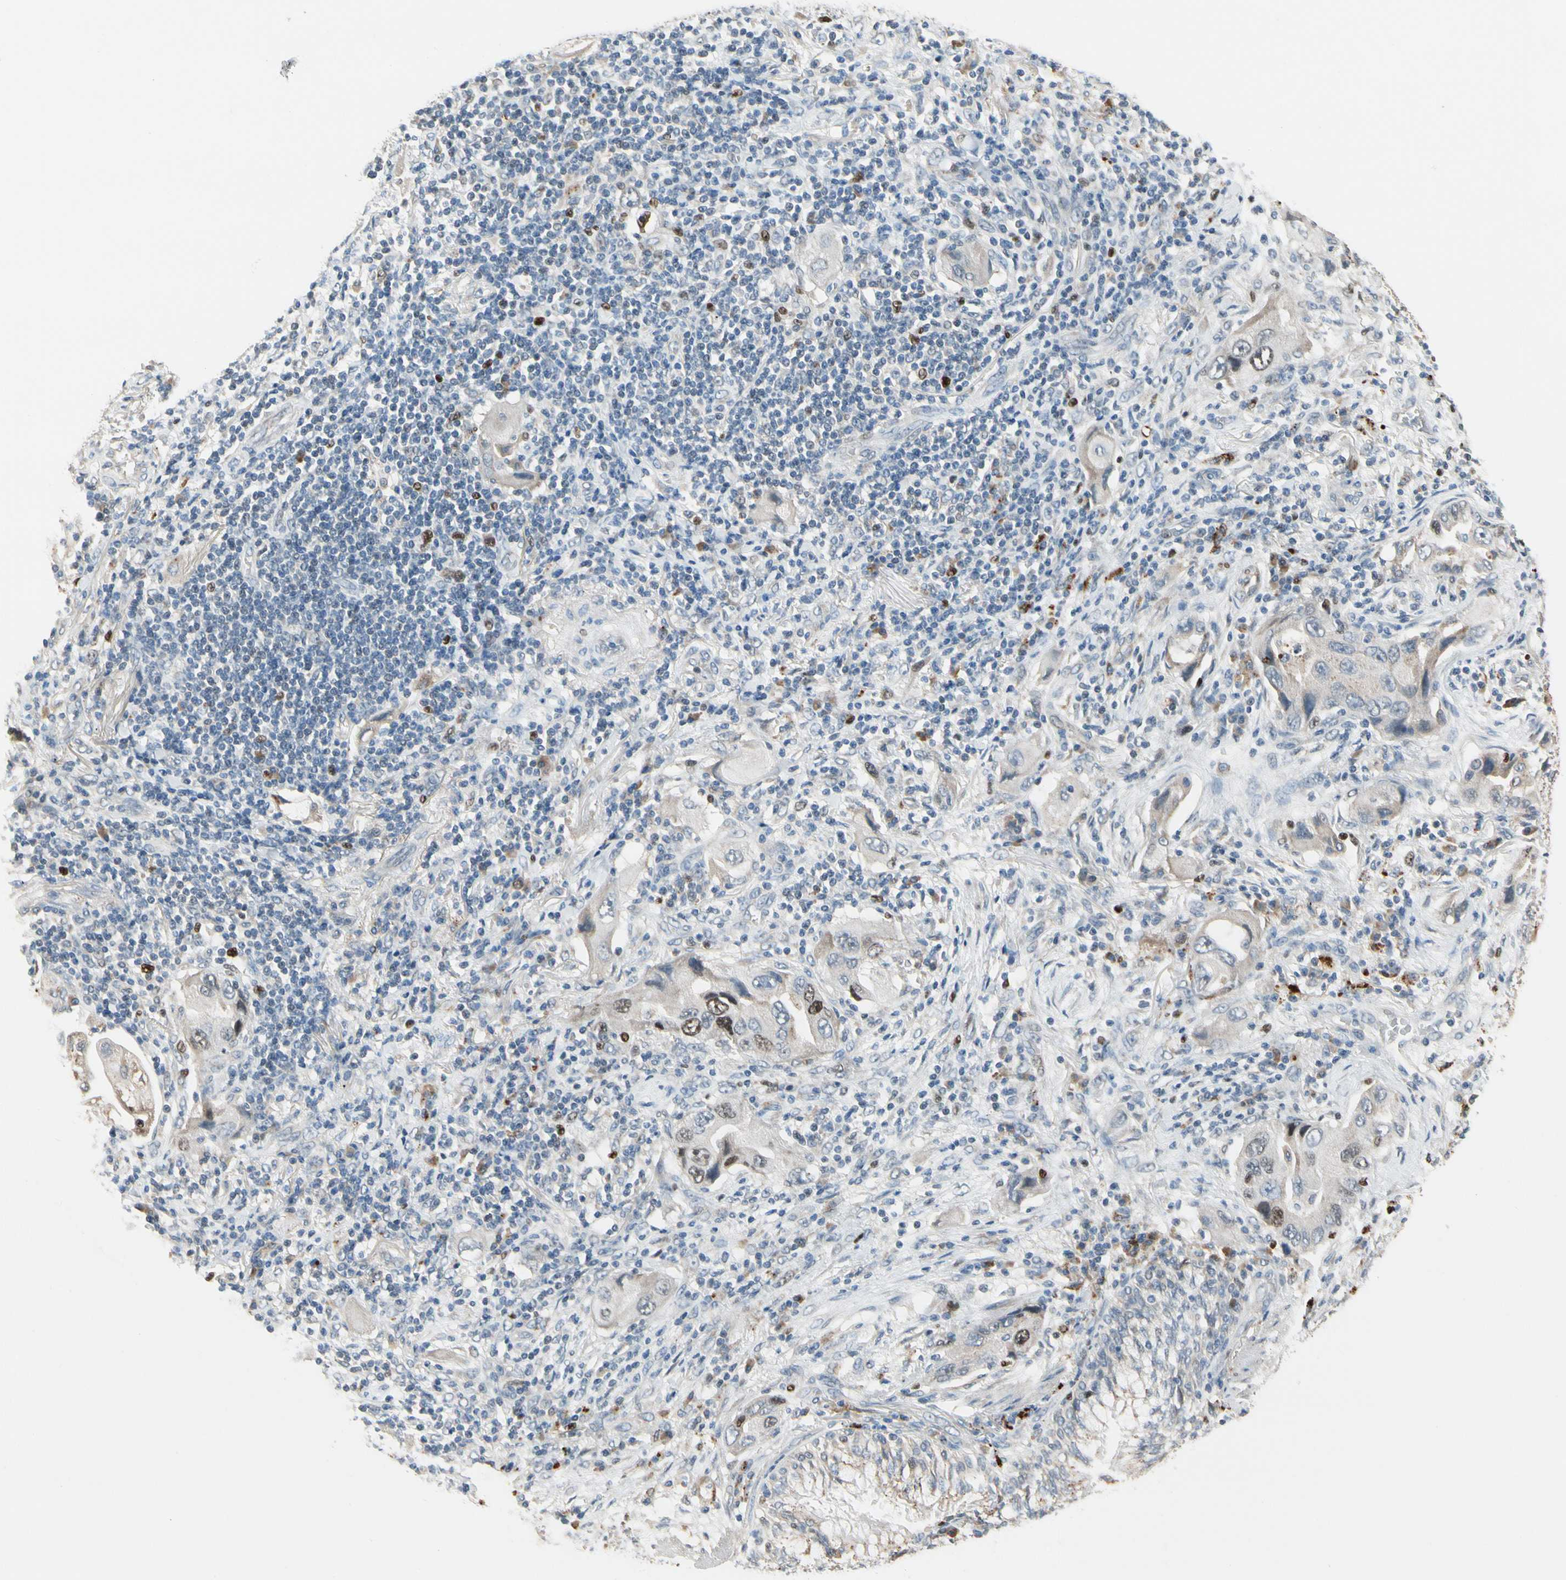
{"staining": {"intensity": "moderate", "quantity": "<25%", "location": "nuclear"}, "tissue": "lung cancer", "cell_type": "Tumor cells", "image_type": "cancer", "snomed": [{"axis": "morphology", "description": "Adenocarcinoma, NOS"}, {"axis": "topography", "description": "Lung"}], "caption": "A high-resolution photomicrograph shows immunohistochemistry (IHC) staining of lung cancer (adenocarcinoma), which shows moderate nuclear expression in approximately <25% of tumor cells.", "gene": "ZKSCAN4", "patient": {"sex": "female", "age": 65}}